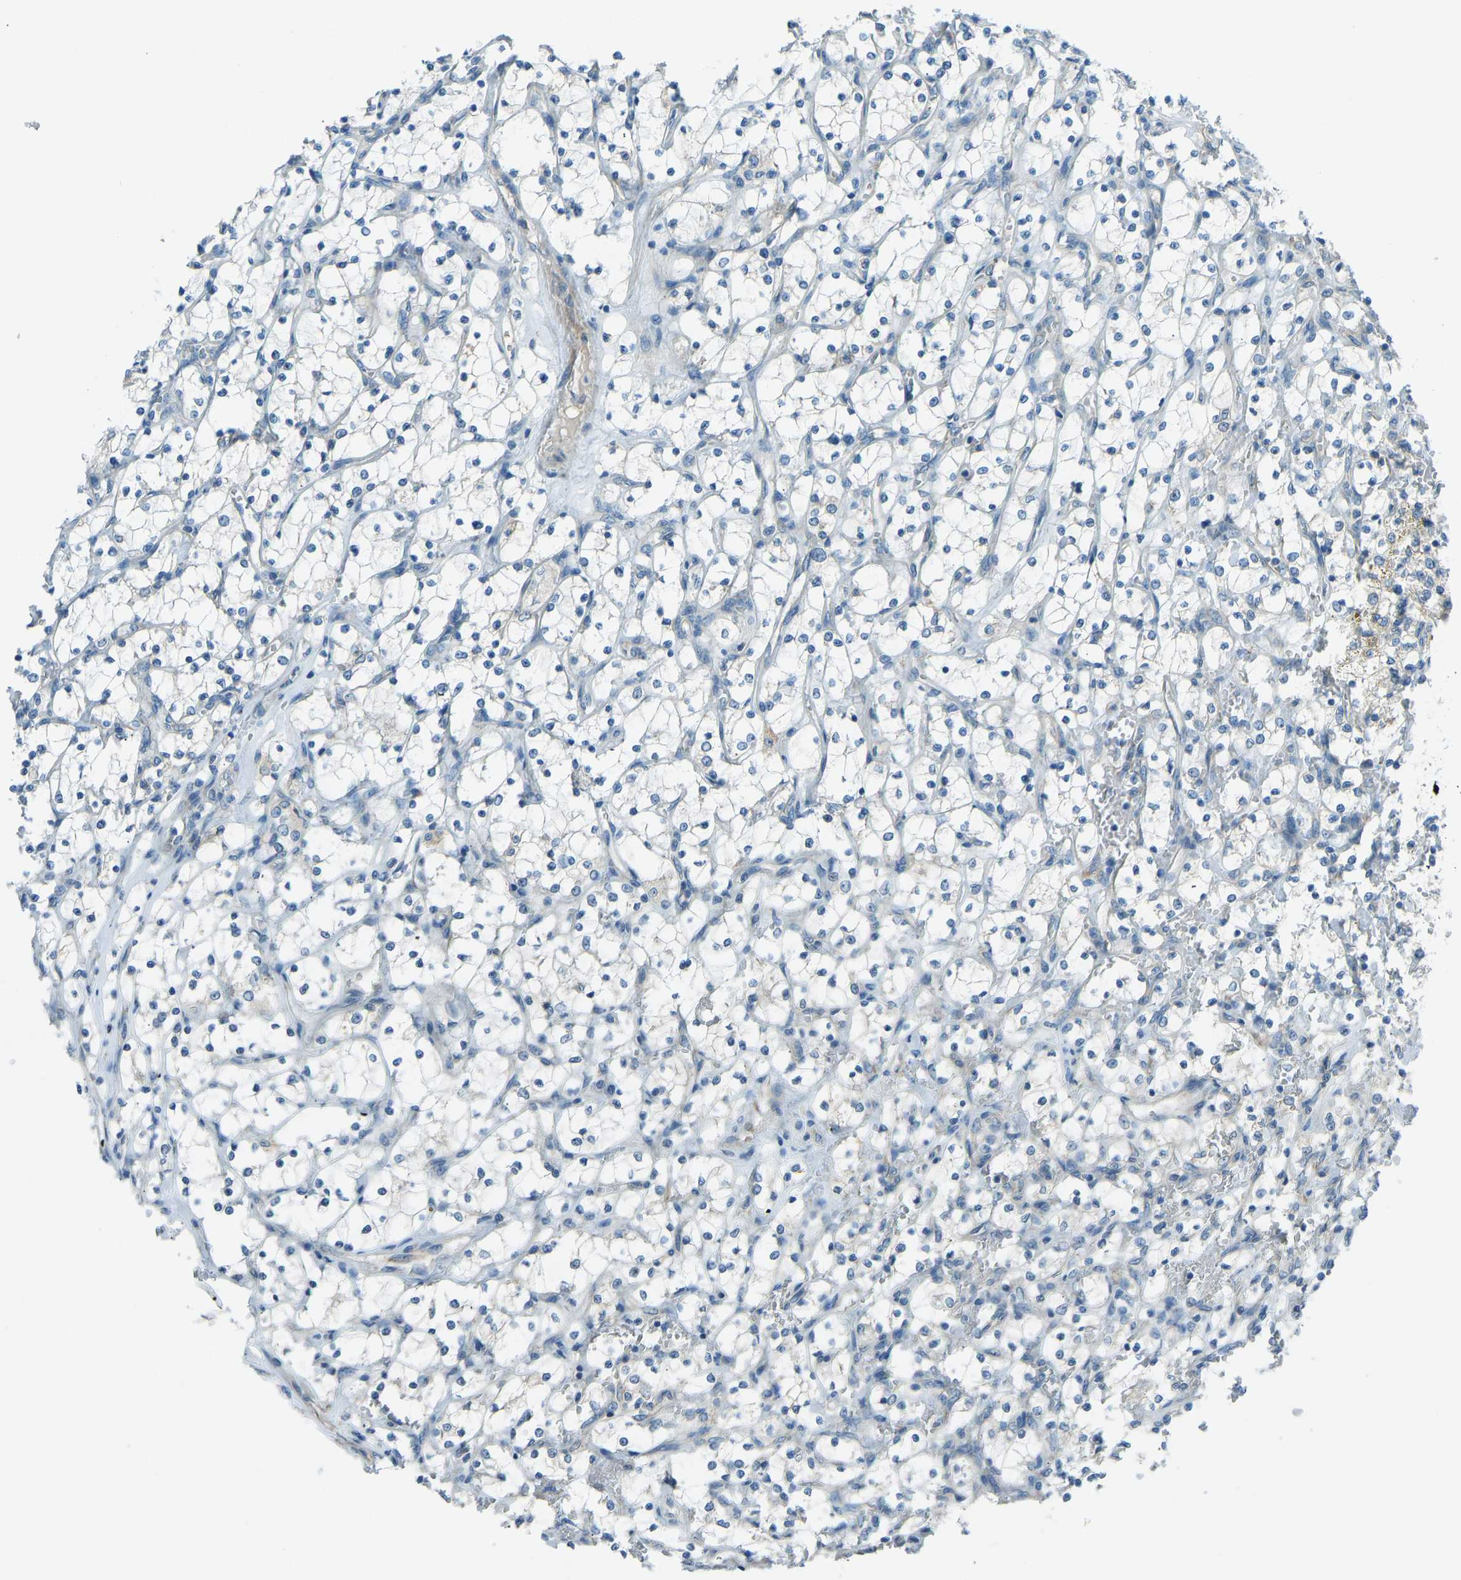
{"staining": {"intensity": "negative", "quantity": "none", "location": "none"}, "tissue": "renal cancer", "cell_type": "Tumor cells", "image_type": "cancer", "snomed": [{"axis": "morphology", "description": "Adenocarcinoma, NOS"}, {"axis": "topography", "description": "Kidney"}], "caption": "This micrograph is of renal cancer stained with immunohistochemistry to label a protein in brown with the nuclei are counter-stained blue. There is no staining in tumor cells.", "gene": "STAU2", "patient": {"sex": "female", "age": 69}}